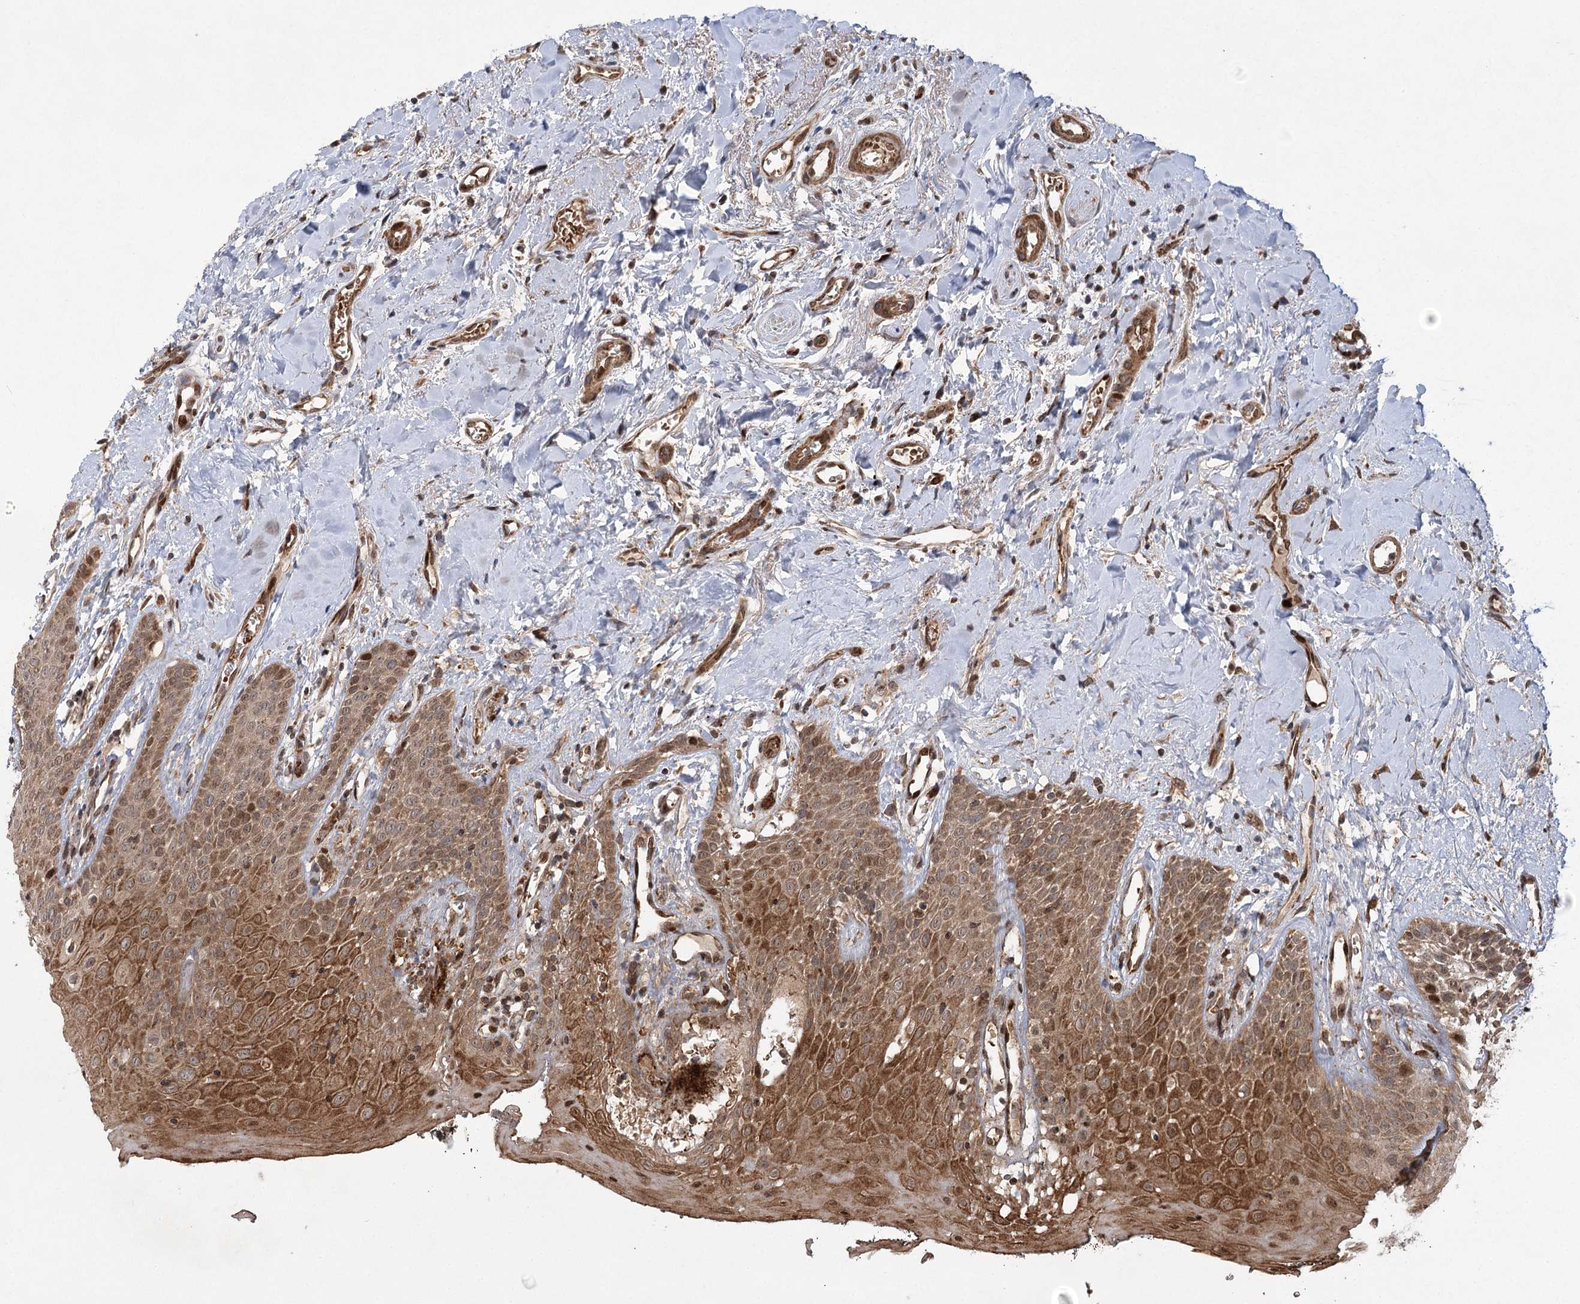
{"staining": {"intensity": "moderate", "quantity": "25%-75%", "location": "cytoplasmic/membranous,nuclear"}, "tissue": "oral mucosa", "cell_type": "Squamous epithelial cells", "image_type": "normal", "snomed": [{"axis": "morphology", "description": "Normal tissue, NOS"}, {"axis": "topography", "description": "Oral tissue"}], "caption": "This image displays IHC staining of unremarkable human oral mucosa, with medium moderate cytoplasmic/membranous,nuclear staining in approximately 25%-75% of squamous epithelial cells.", "gene": "TENM2", "patient": {"sex": "male", "age": 74}}